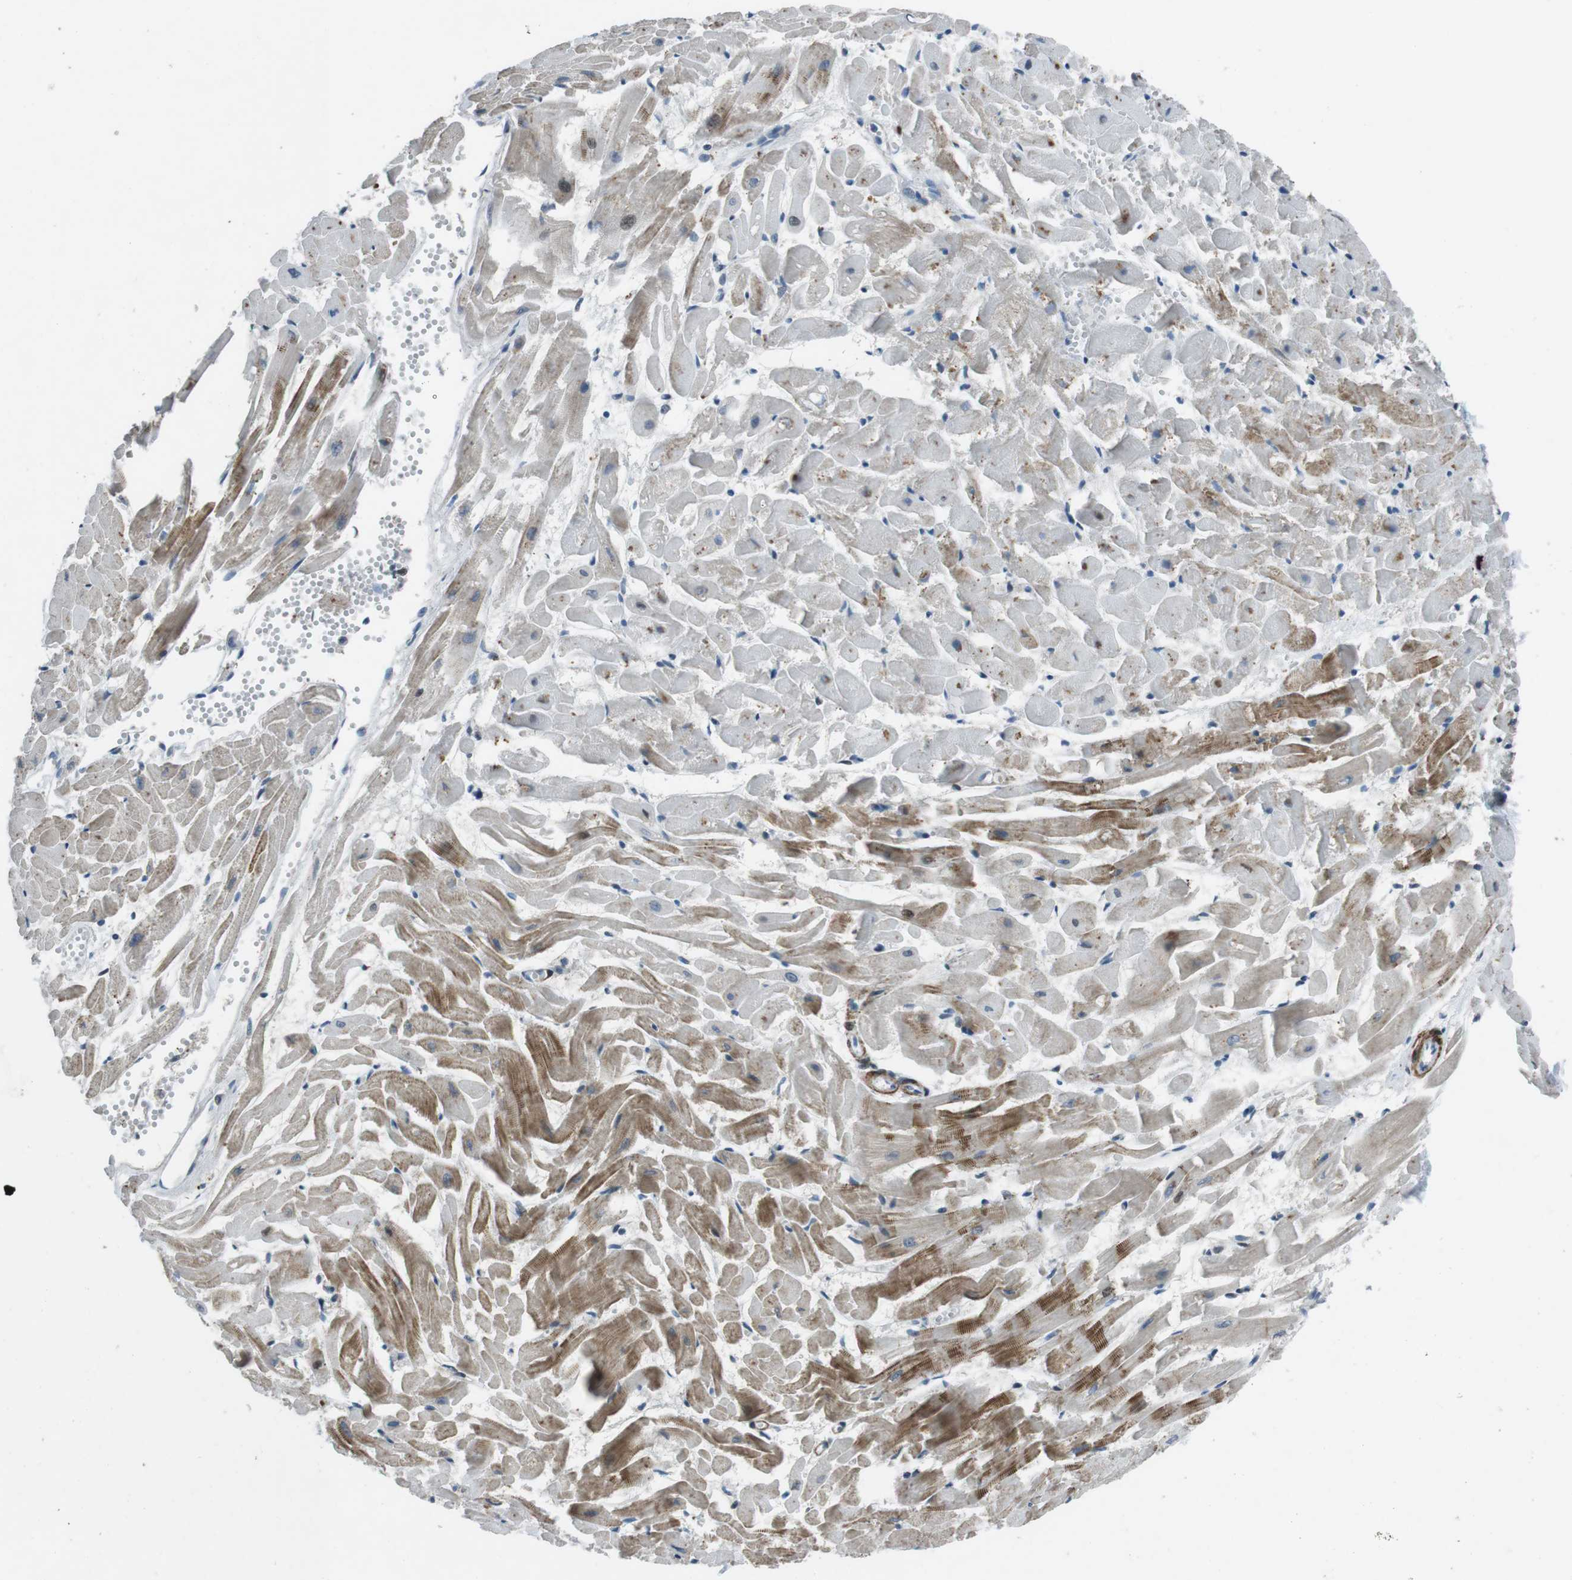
{"staining": {"intensity": "moderate", "quantity": "25%-75%", "location": "cytoplasmic/membranous,nuclear"}, "tissue": "heart muscle", "cell_type": "Cardiomyocytes", "image_type": "normal", "snomed": [{"axis": "morphology", "description": "Normal tissue, NOS"}, {"axis": "topography", "description": "Heart"}], "caption": "Immunohistochemistry (IHC) of benign human heart muscle demonstrates medium levels of moderate cytoplasmic/membranous,nuclear positivity in about 25%-75% of cardiomyocytes. The protein is shown in brown color, while the nuclei are stained blue.", "gene": "PBRM1", "patient": {"sex": "female", "age": 19}}